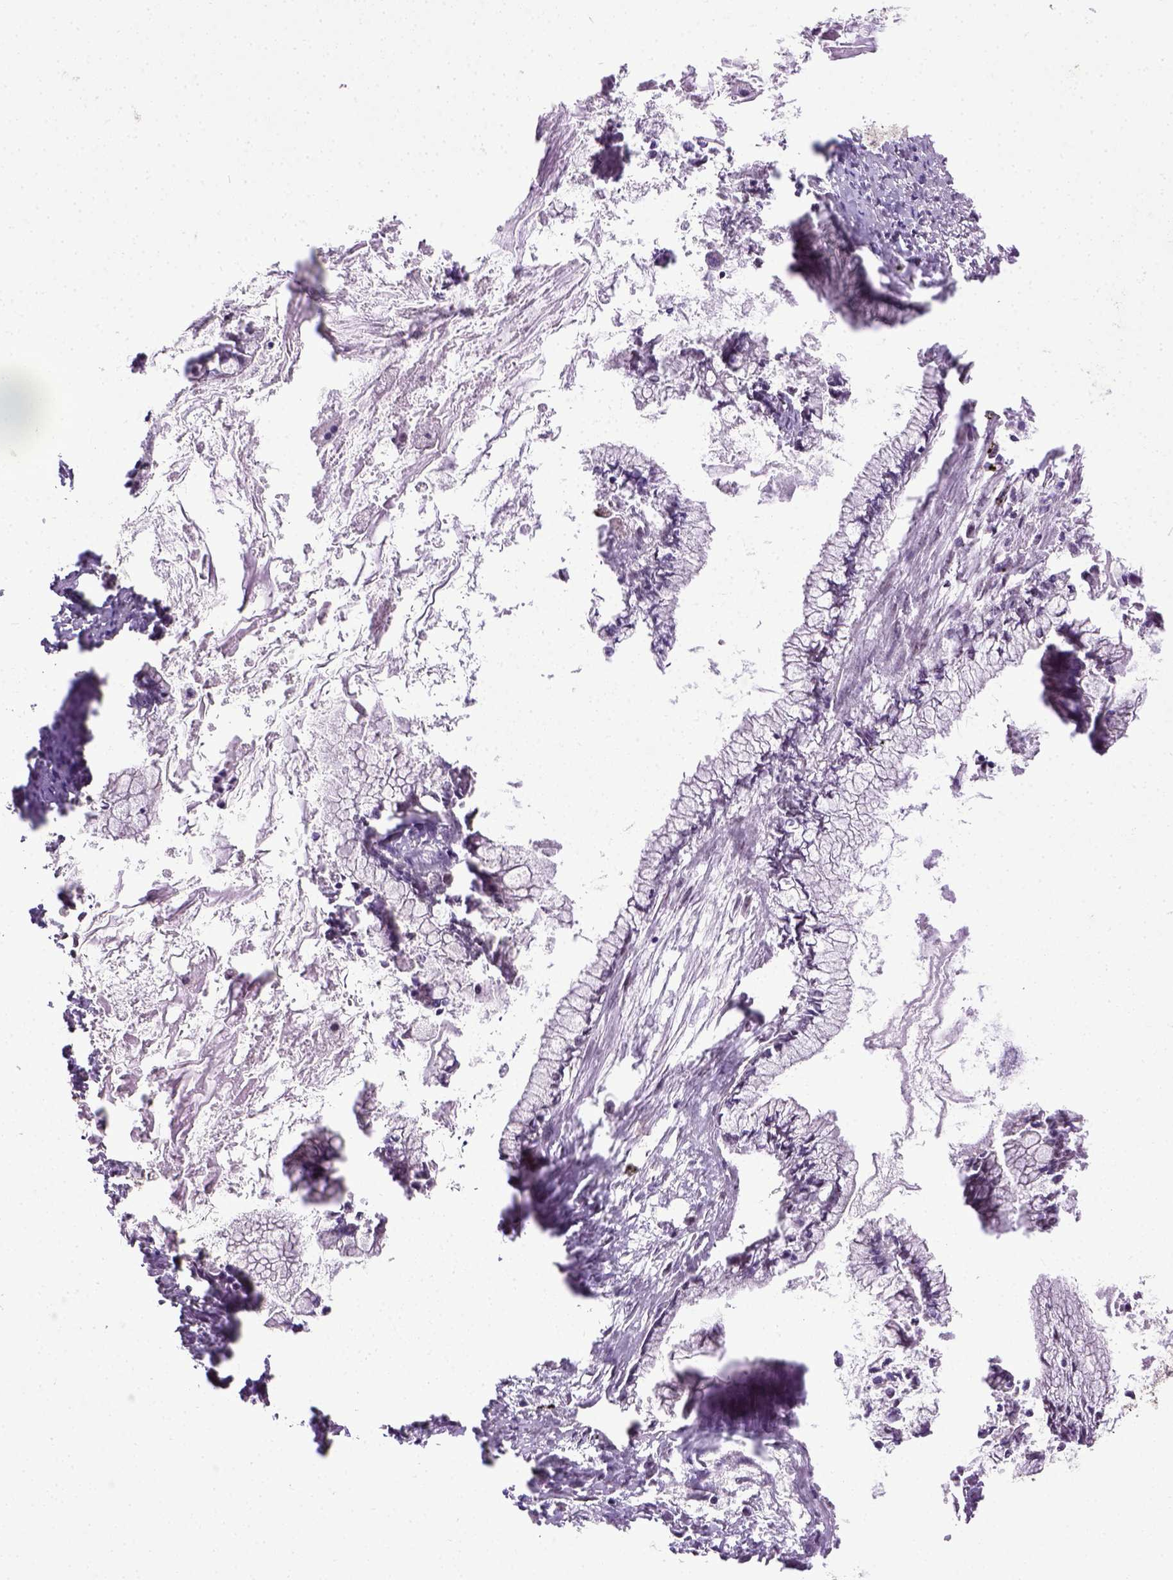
{"staining": {"intensity": "moderate", "quantity": "25%-75%", "location": "nuclear"}, "tissue": "ovarian cancer", "cell_type": "Tumor cells", "image_type": "cancer", "snomed": [{"axis": "morphology", "description": "Cystadenocarcinoma, mucinous, NOS"}, {"axis": "topography", "description": "Ovary"}], "caption": "Immunohistochemistry (IHC) micrograph of human ovarian mucinous cystadenocarcinoma stained for a protein (brown), which reveals medium levels of moderate nuclear expression in about 25%-75% of tumor cells.", "gene": "UBA3", "patient": {"sex": "female", "age": 67}}